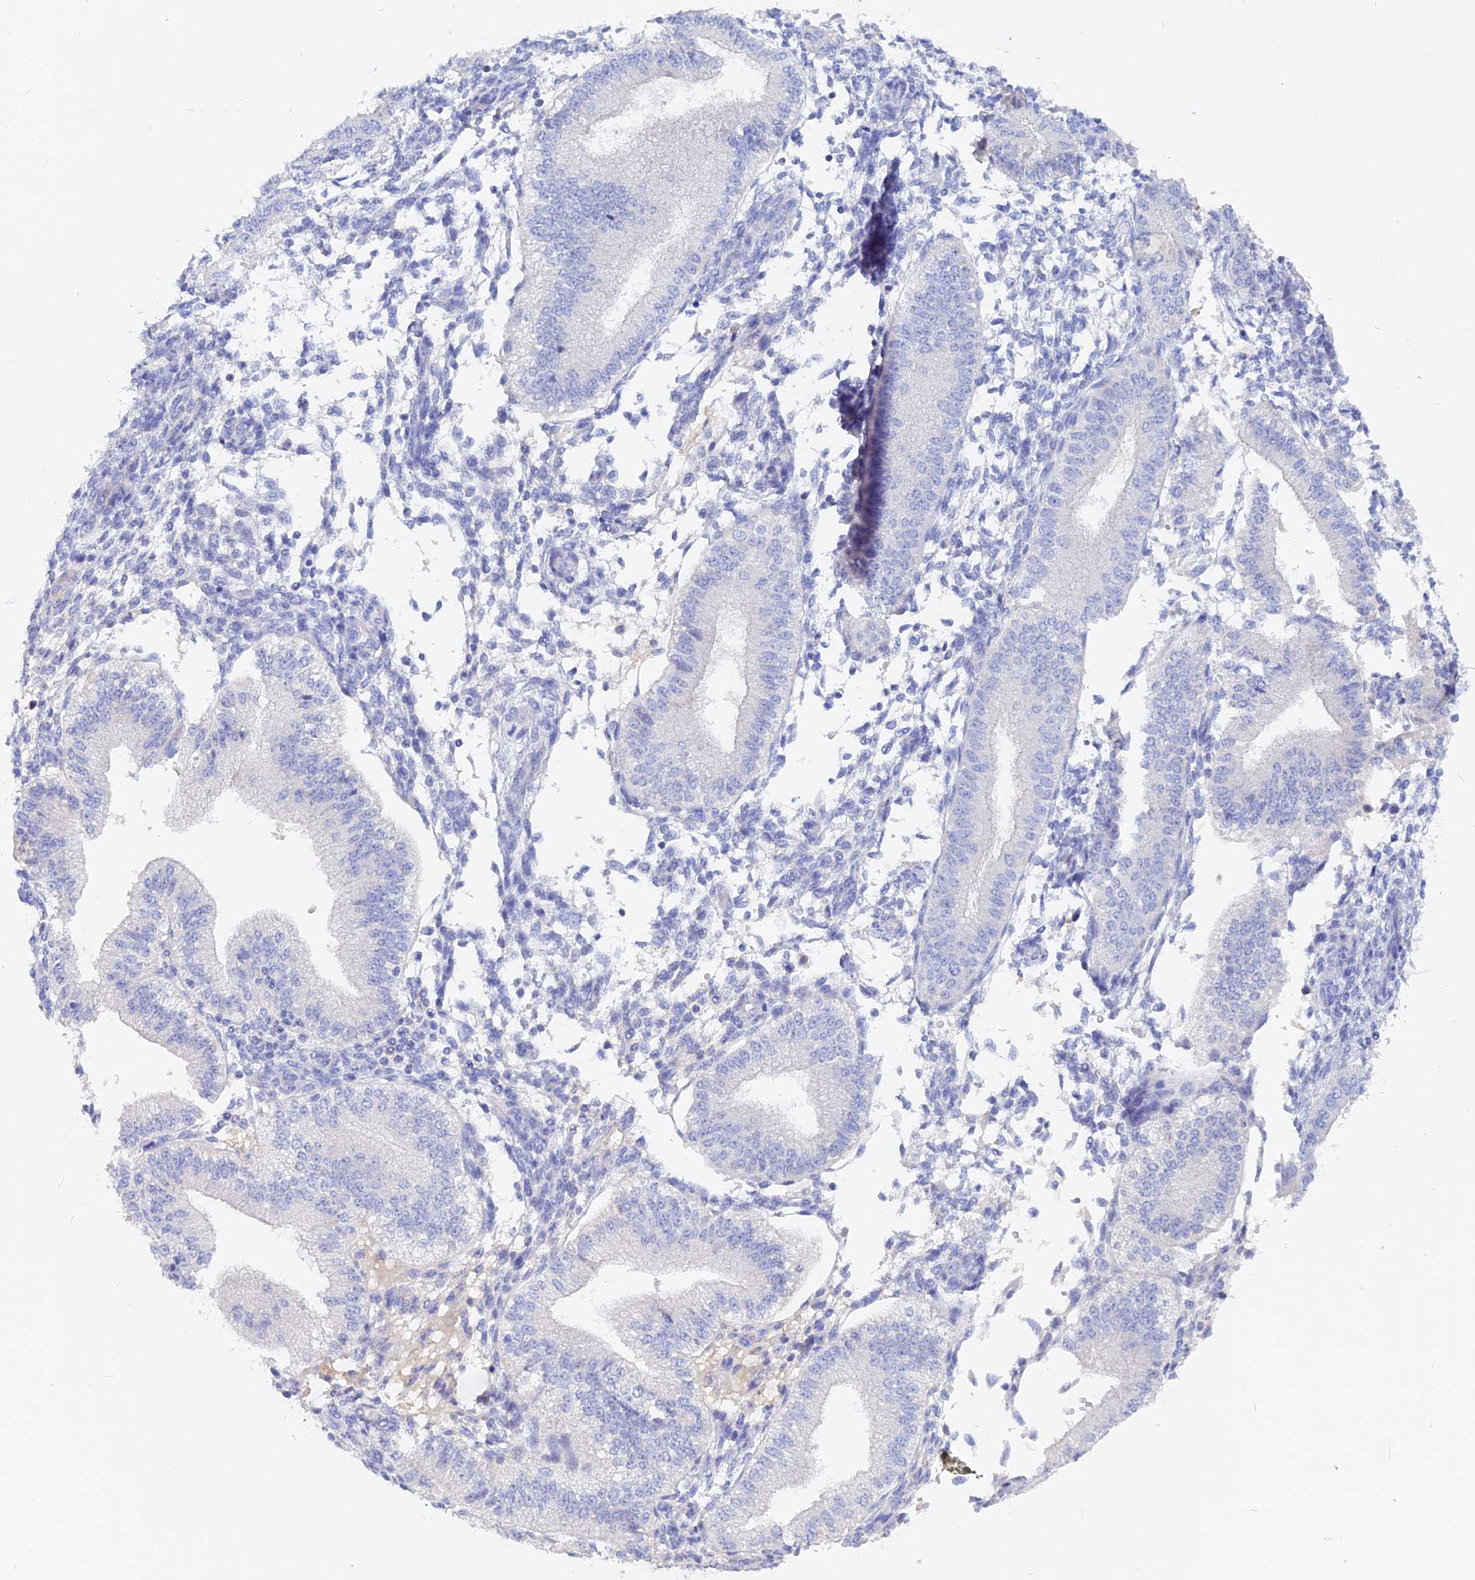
{"staining": {"intensity": "negative", "quantity": "none", "location": "none"}, "tissue": "endometrium", "cell_type": "Cells in endometrial stroma", "image_type": "normal", "snomed": [{"axis": "morphology", "description": "Normal tissue, NOS"}, {"axis": "topography", "description": "Endometrium"}], "caption": "High magnification brightfield microscopy of benign endometrium stained with DAB (brown) and counterstained with hematoxylin (blue): cells in endometrial stroma show no significant staining. (Brightfield microscopy of DAB (3,3'-diaminobenzidine) immunohistochemistry (IHC) at high magnification).", "gene": "ADGRA1", "patient": {"sex": "female", "age": 39}}